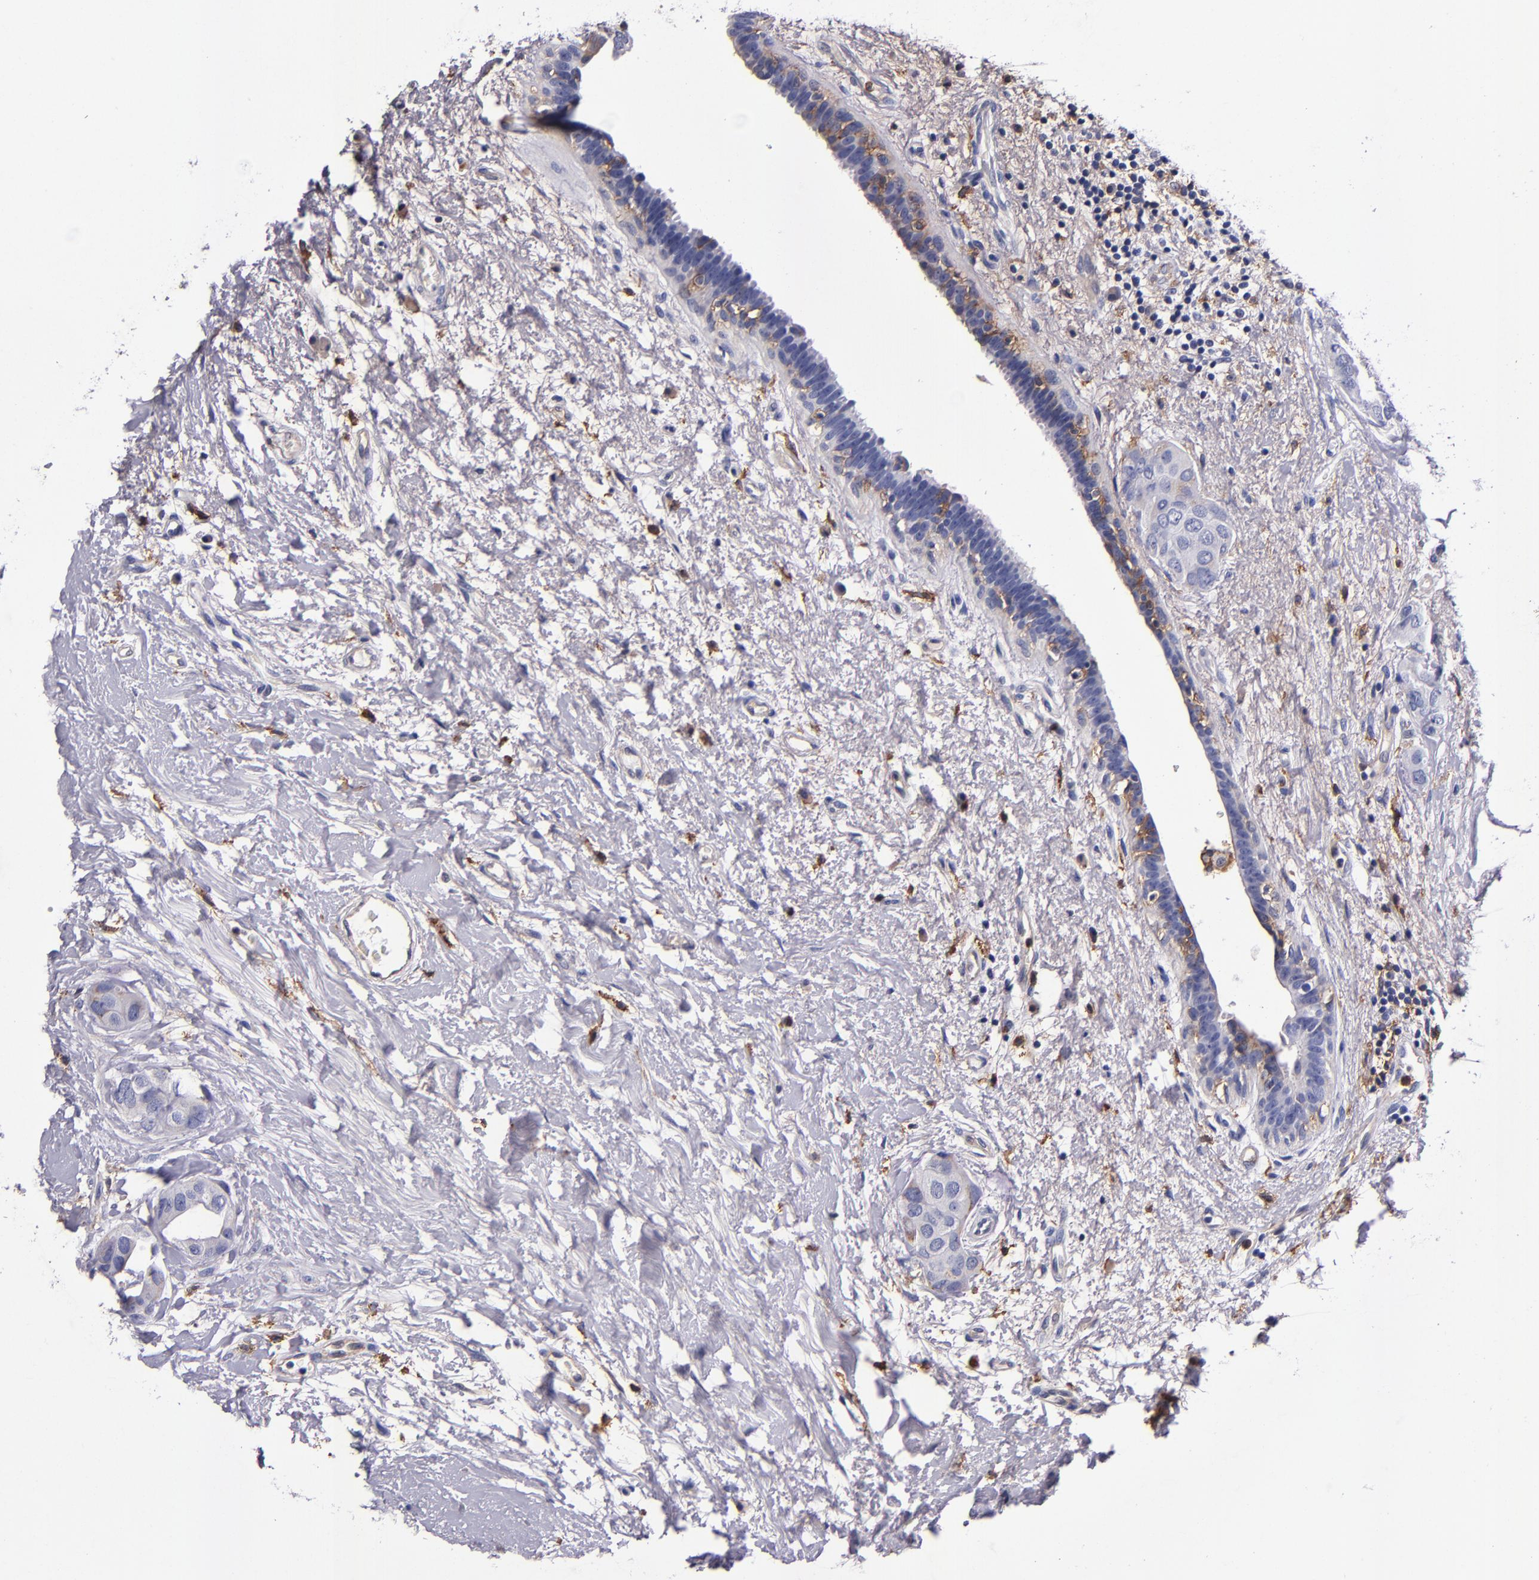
{"staining": {"intensity": "negative", "quantity": "none", "location": "none"}, "tissue": "breast cancer", "cell_type": "Tumor cells", "image_type": "cancer", "snomed": [{"axis": "morphology", "description": "Duct carcinoma"}, {"axis": "topography", "description": "Breast"}], "caption": "Immunohistochemical staining of human invasive ductal carcinoma (breast) exhibits no significant staining in tumor cells. (DAB immunohistochemistry visualized using brightfield microscopy, high magnification).", "gene": "SIRPA", "patient": {"sex": "female", "age": 40}}